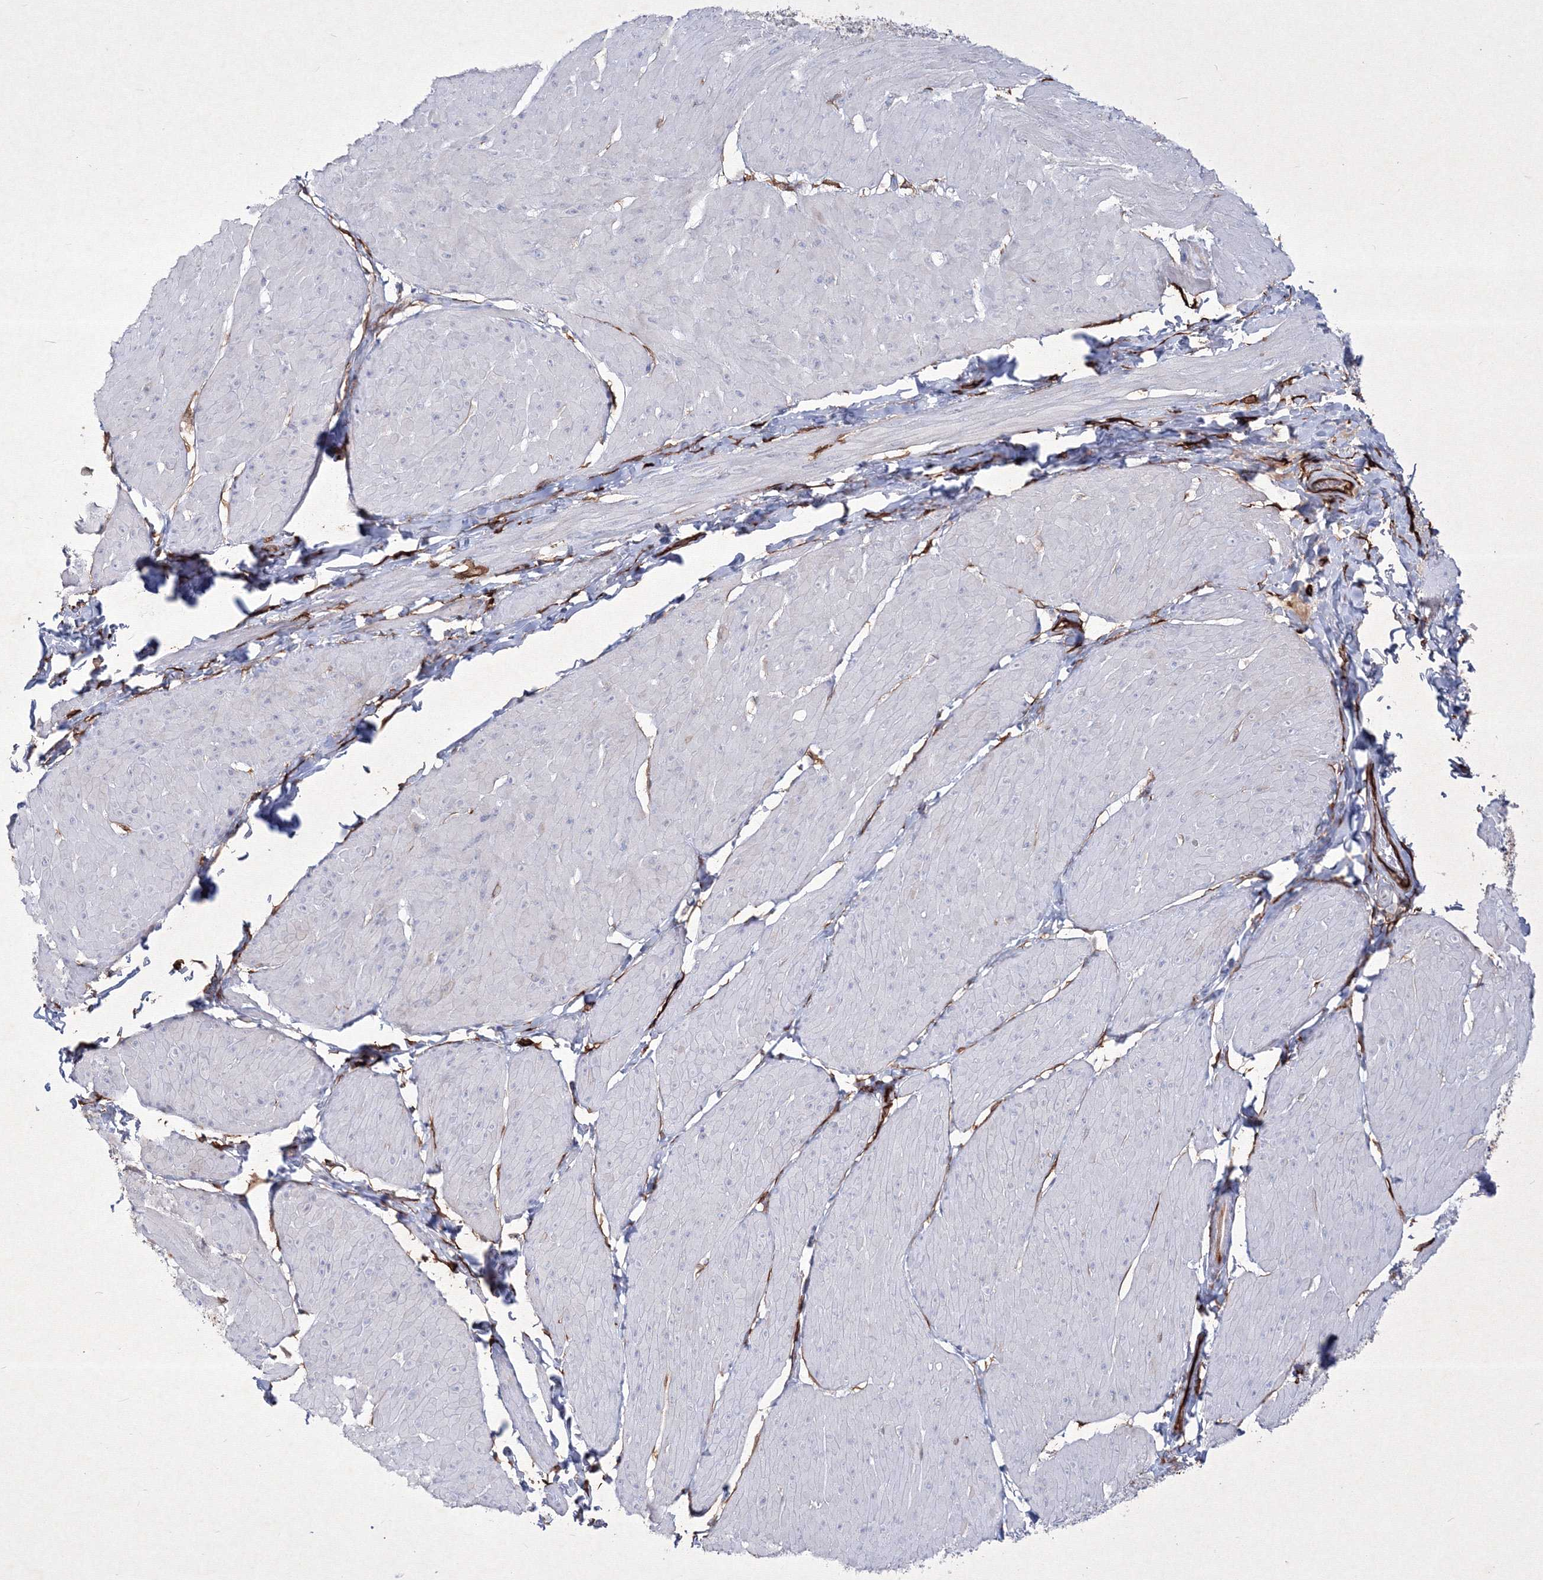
{"staining": {"intensity": "negative", "quantity": "none", "location": "none"}, "tissue": "smooth muscle", "cell_type": "Smooth muscle cells", "image_type": "normal", "snomed": [{"axis": "morphology", "description": "Urothelial carcinoma, High grade"}, {"axis": "topography", "description": "Urinary bladder"}], "caption": "High power microscopy histopathology image of an IHC image of benign smooth muscle, revealing no significant positivity in smooth muscle cells. (DAB IHC with hematoxylin counter stain).", "gene": "TMEM139", "patient": {"sex": "male", "age": 46}}